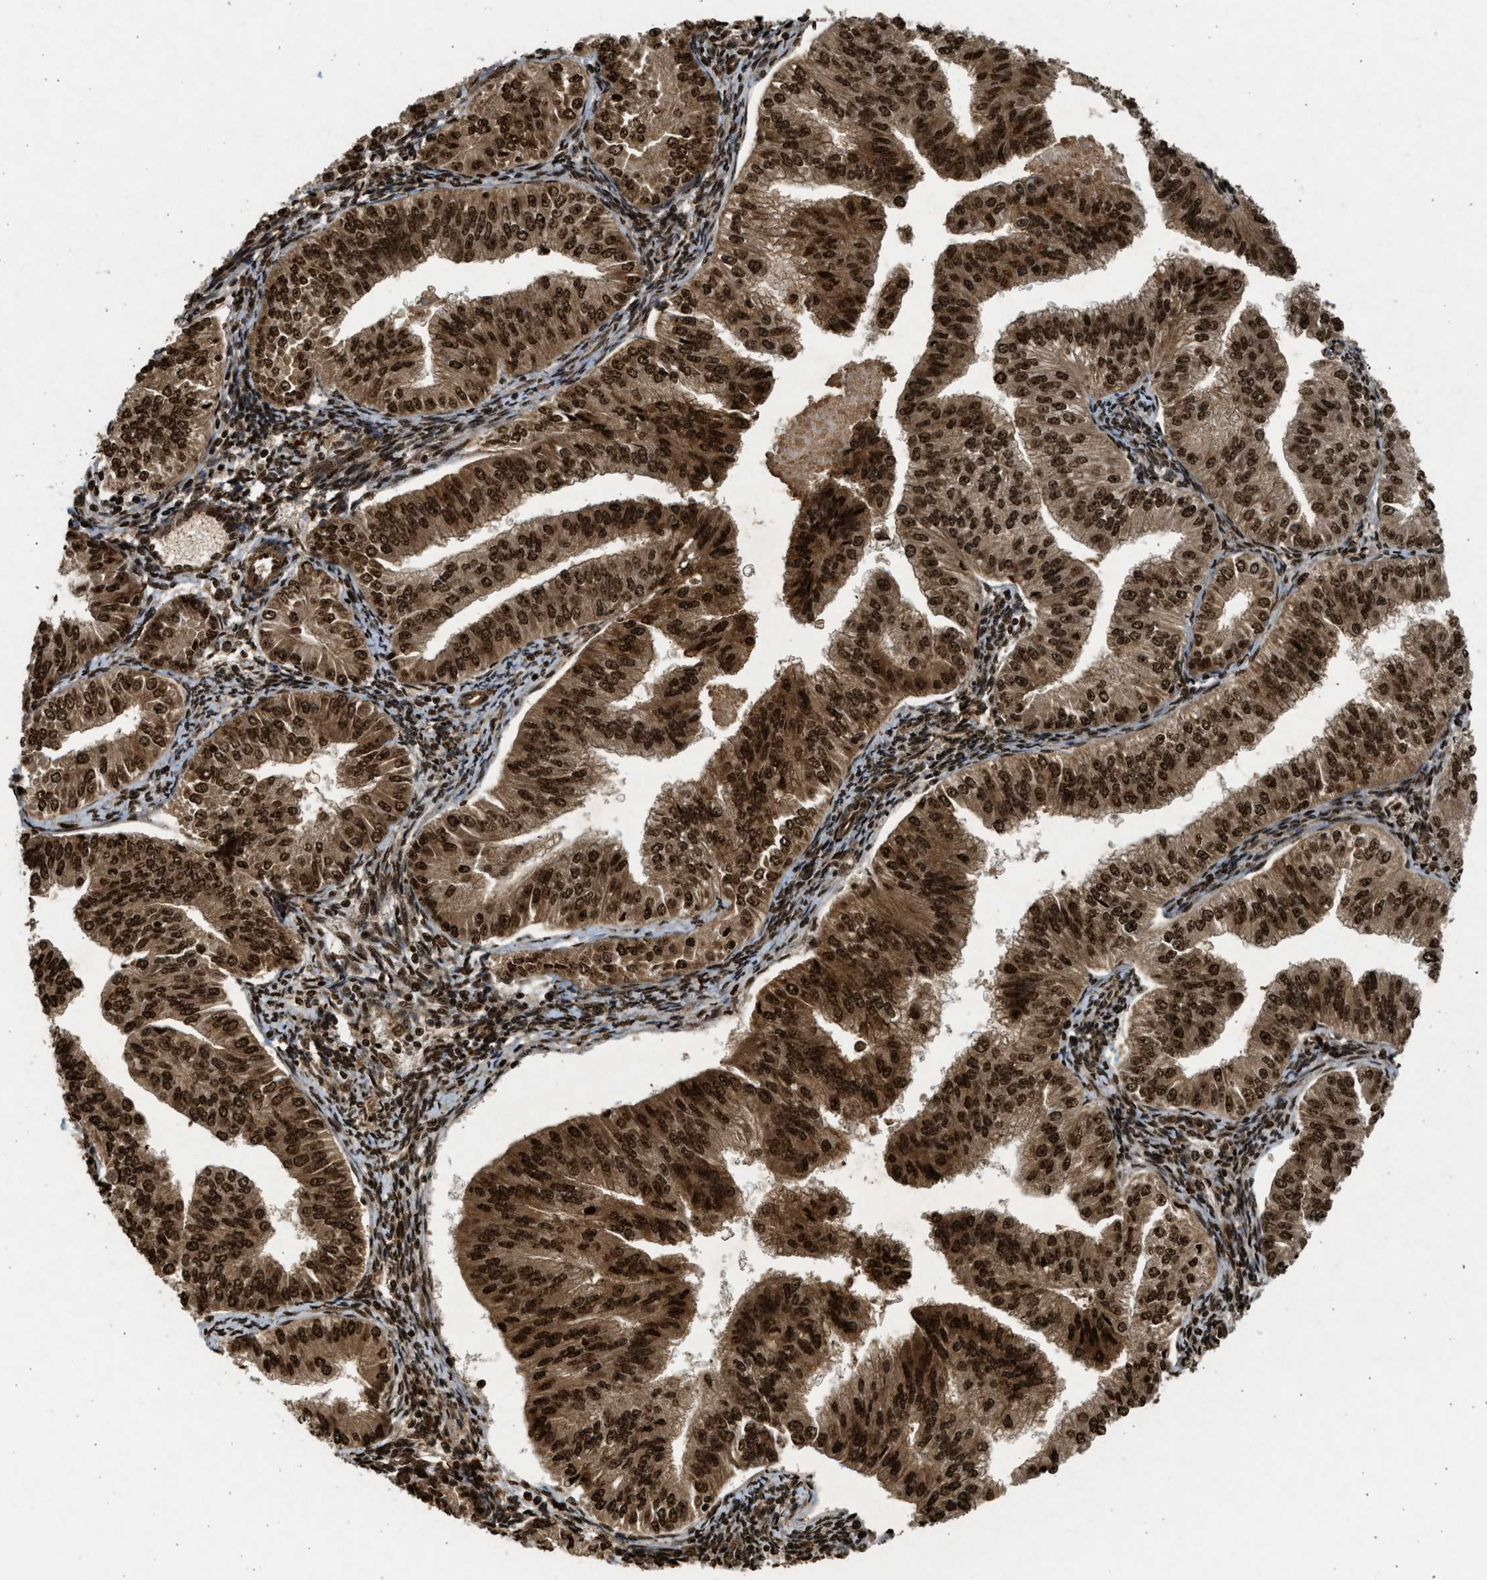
{"staining": {"intensity": "strong", "quantity": ">75%", "location": "cytoplasmic/membranous,nuclear"}, "tissue": "endometrial cancer", "cell_type": "Tumor cells", "image_type": "cancer", "snomed": [{"axis": "morphology", "description": "Normal tissue, NOS"}, {"axis": "morphology", "description": "Adenocarcinoma, NOS"}, {"axis": "topography", "description": "Endometrium"}], "caption": "Adenocarcinoma (endometrial) stained for a protein (brown) demonstrates strong cytoplasmic/membranous and nuclear positive expression in approximately >75% of tumor cells.", "gene": "TFDP2", "patient": {"sex": "female", "age": 53}}